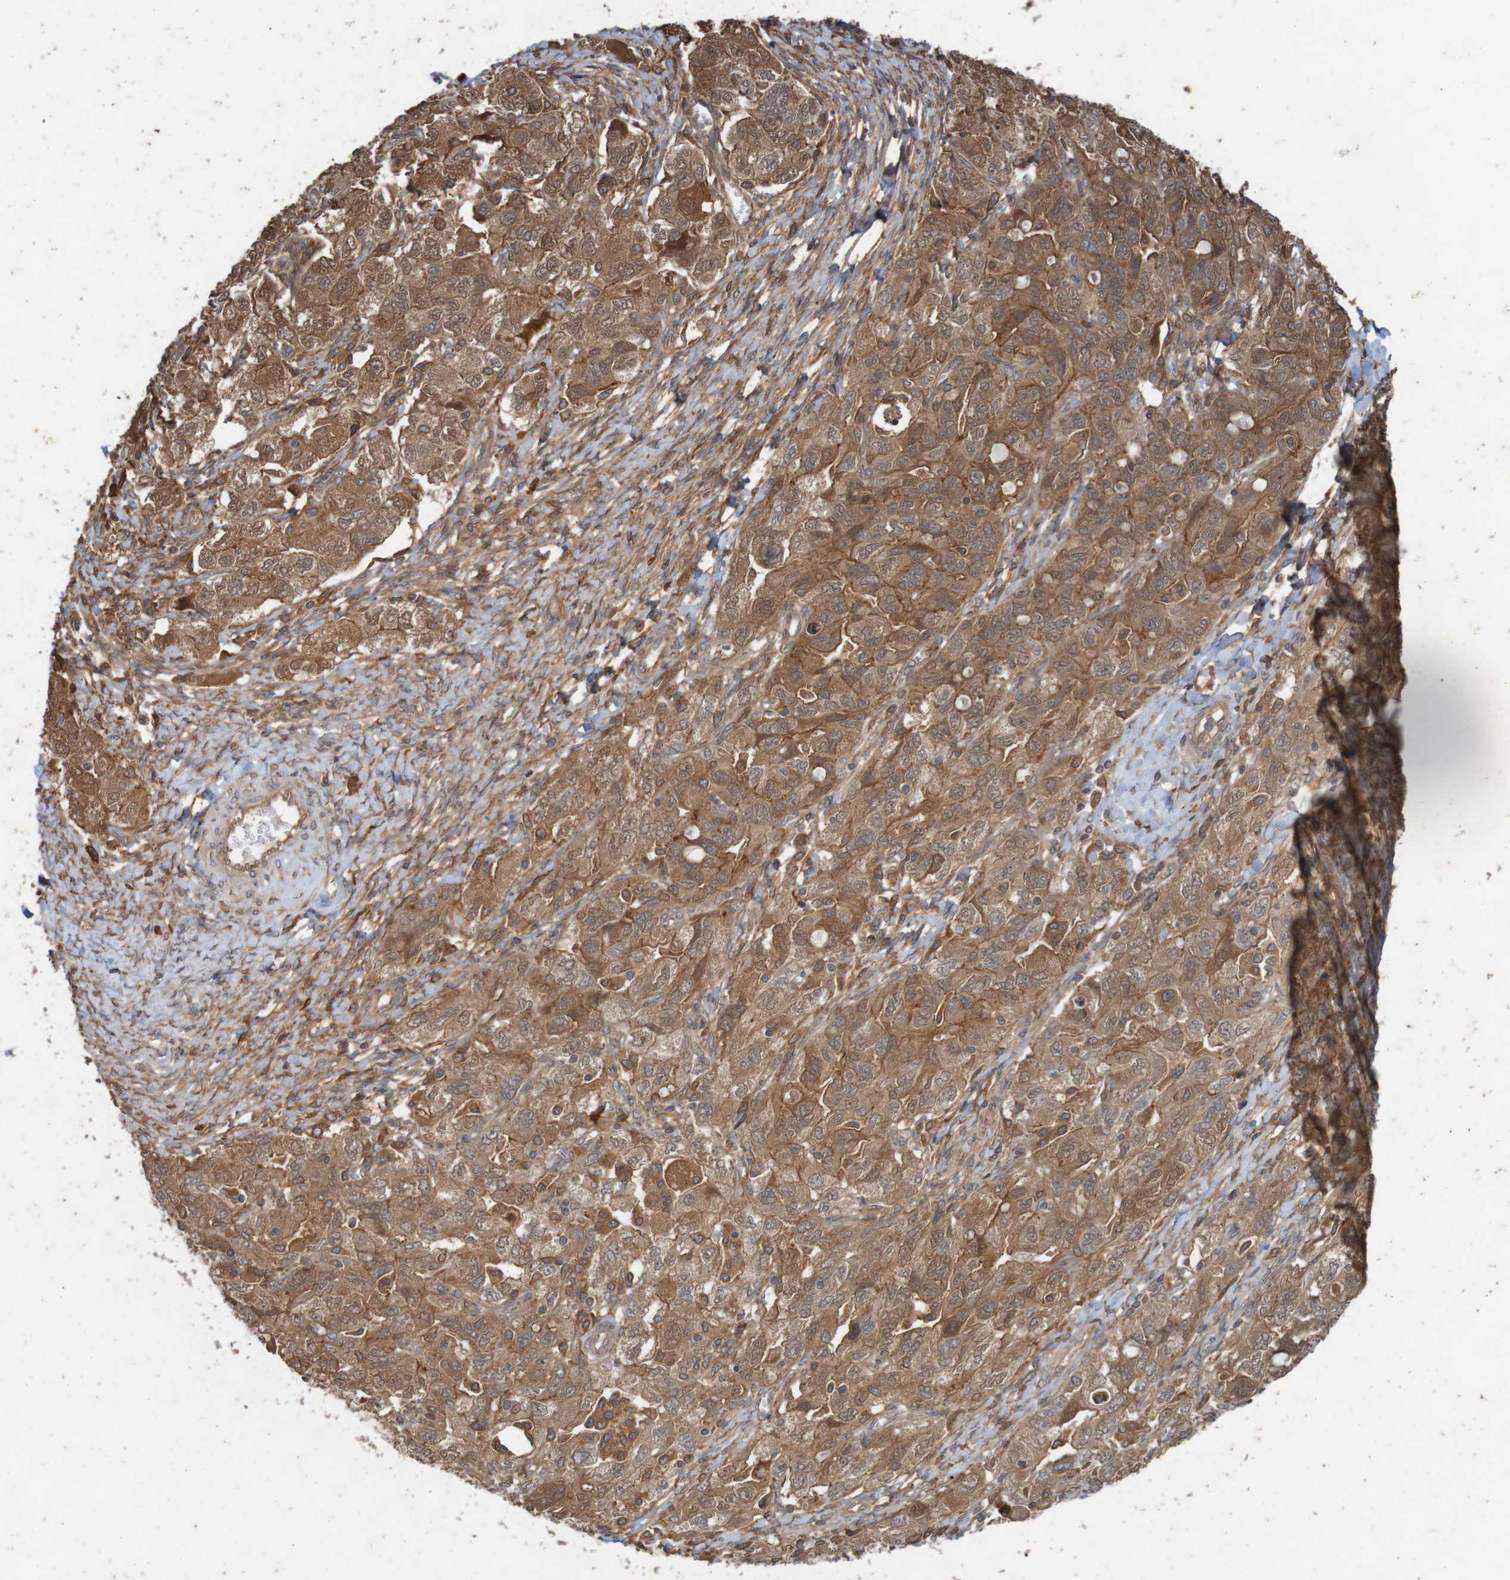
{"staining": {"intensity": "moderate", "quantity": ">75%", "location": "cytoplasmic/membranous"}, "tissue": "ovarian cancer", "cell_type": "Tumor cells", "image_type": "cancer", "snomed": [{"axis": "morphology", "description": "Carcinoma, NOS"}, {"axis": "morphology", "description": "Cystadenocarcinoma, serous, NOS"}, {"axis": "topography", "description": "Ovary"}], "caption": "Approximately >75% of tumor cells in human ovarian cancer (serous cystadenocarcinoma) display moderate cytoplasmic/membranous protein expression as visualized by brown immunohistochemical staining.", "gene": "ARHGEF11", "patient": {"sex": "female", "age": 69}}